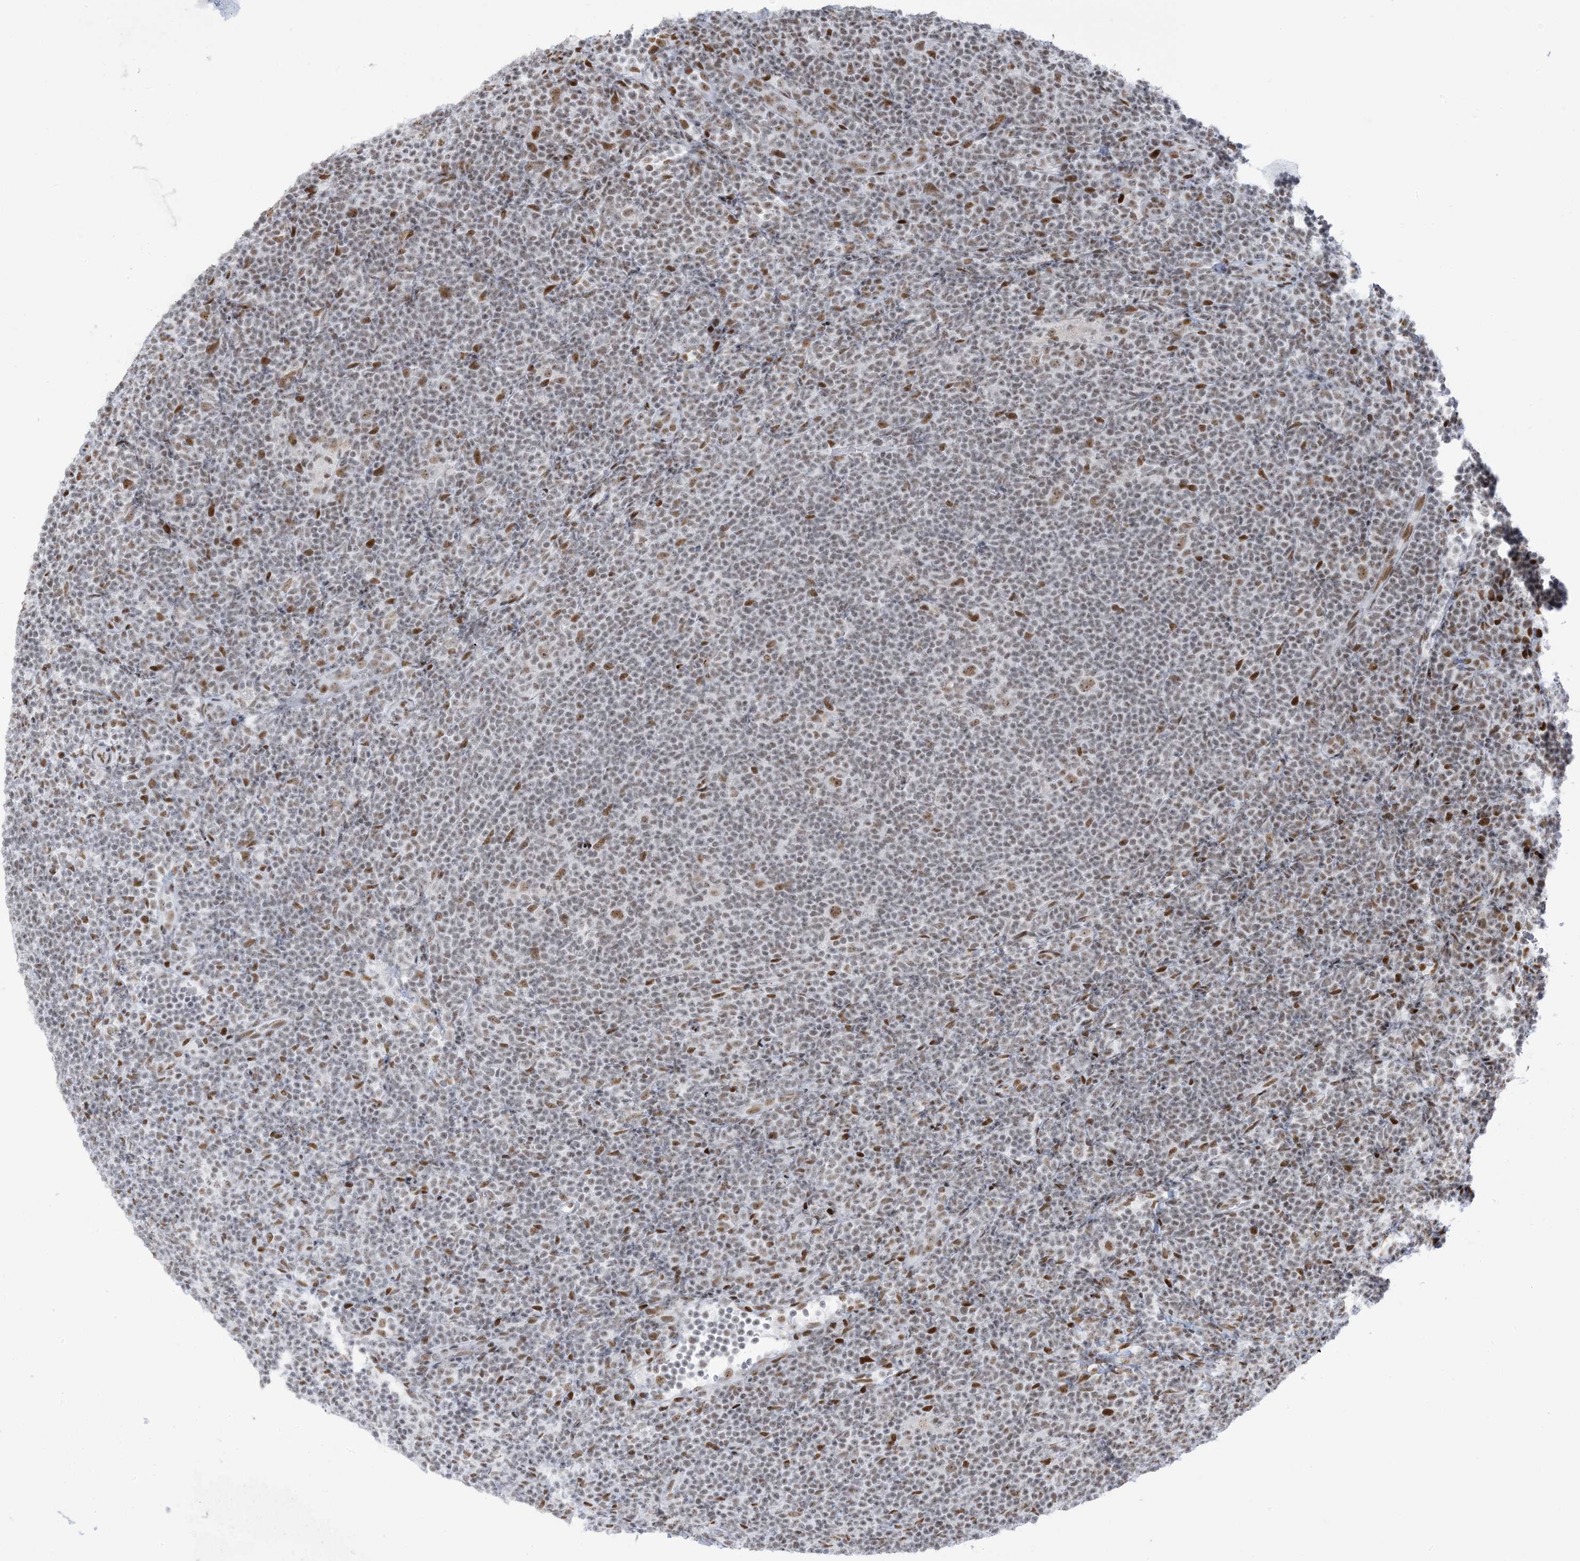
{"staining": {"intensity": "moderate", "quantity": ">75%", "location": "nuclear"}, "tissue": "lymphoma", "cell_type": "Tumor cells", "image_type": "cancer", "snomed": [{"axis": "morphology", "description": "Hodgkin's disease, NOS"}, {"axis": "topography", "description": "Lymph node"}], "caption": "The histopathology image exhibits immunohistochemical staining of lymphoma. There is moderate nuclear staining is appreciated in approximately >75% of tumor cells.", "gene": "STAG1", "patient": {"sex": "female", "age": 57}}